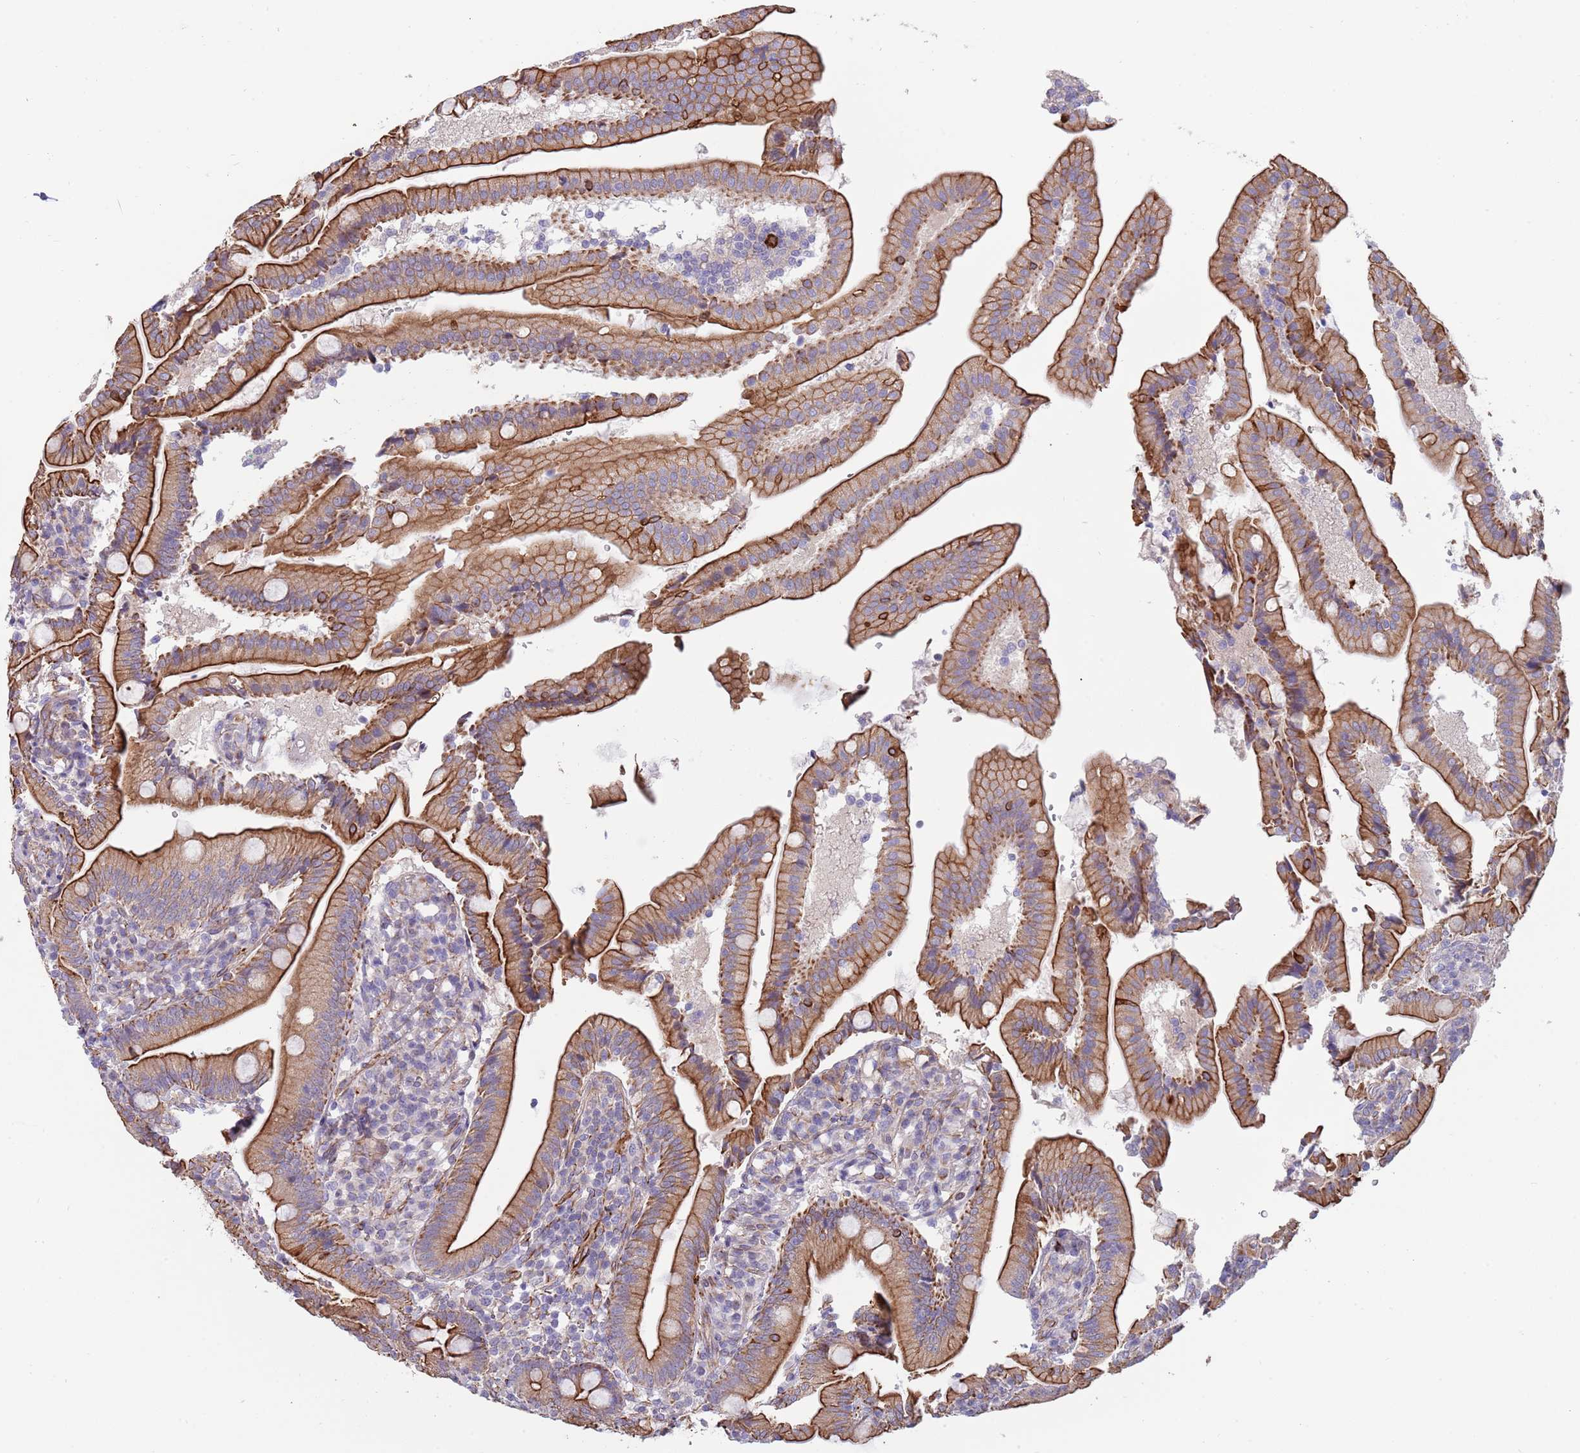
{"staining": {"intensity": "strong", "quantity": ">75%", "location": "cytoplasmic/membranous"}, "tissue": "duodenum", "cell_type": "Glandular cells", "image_type": "normal", "snomed": [{"axis": "morphology", "description": "Normal tissue, NOS"}, {"axis": "topography", "description": "Duodenum"}], "caption": "High-power microscopy captured an immunohistochemistry (IHC) micrograph of unremarkable duodenum, revealing strong cytoplasmic/membranous expression in about >75% of glandular cells. Using DAB (3,3'-diaminobenzidine) (brown) and hematoxylin (blue) stains, captured at high magnification using brightfield microscopy.", "gene": "MOGAT1", "patient": {"sex": "female", "age": 67}}